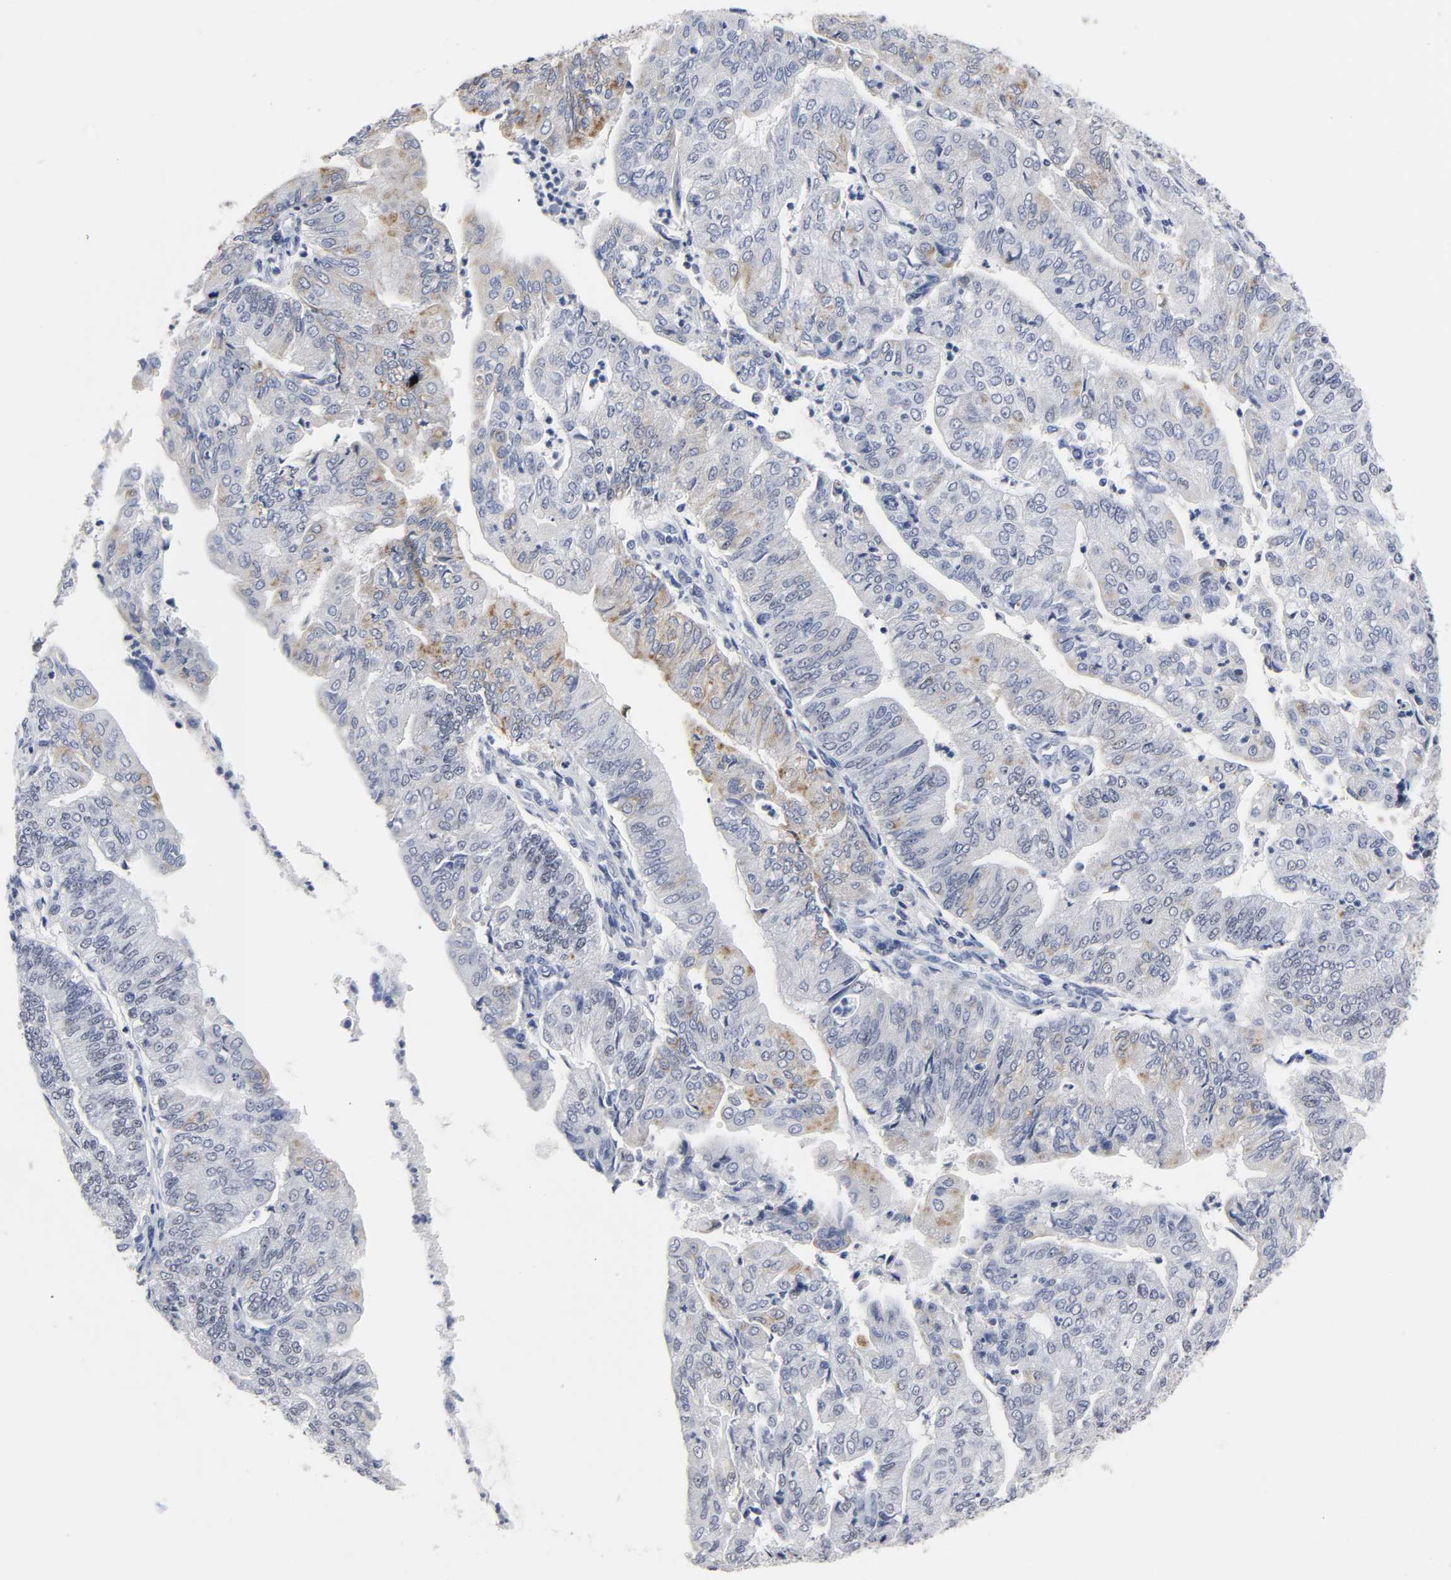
{"staining": {"intensity": "moderate", "quantity": "<25%", "location": "cytoplasmic/membranous"}, "tissue": "endometrial cancer", "cell_type": "Tumor cells", "image_type": "cancer", "snomed": [{"axis": "morphology", "description": "Adenocarcinoma, NOS"}, {"axis": "topography", "description": "Endometrium"}], "caption": "A photomicrograph showing moderate cytoplasmic/membranous staining in approximately <25% of tumor cells in endometrial cancer, as visualized by brown immunohistochemical staining.", "gene": "GRHL2", "patient": {"sex": "female", "age": 59}}